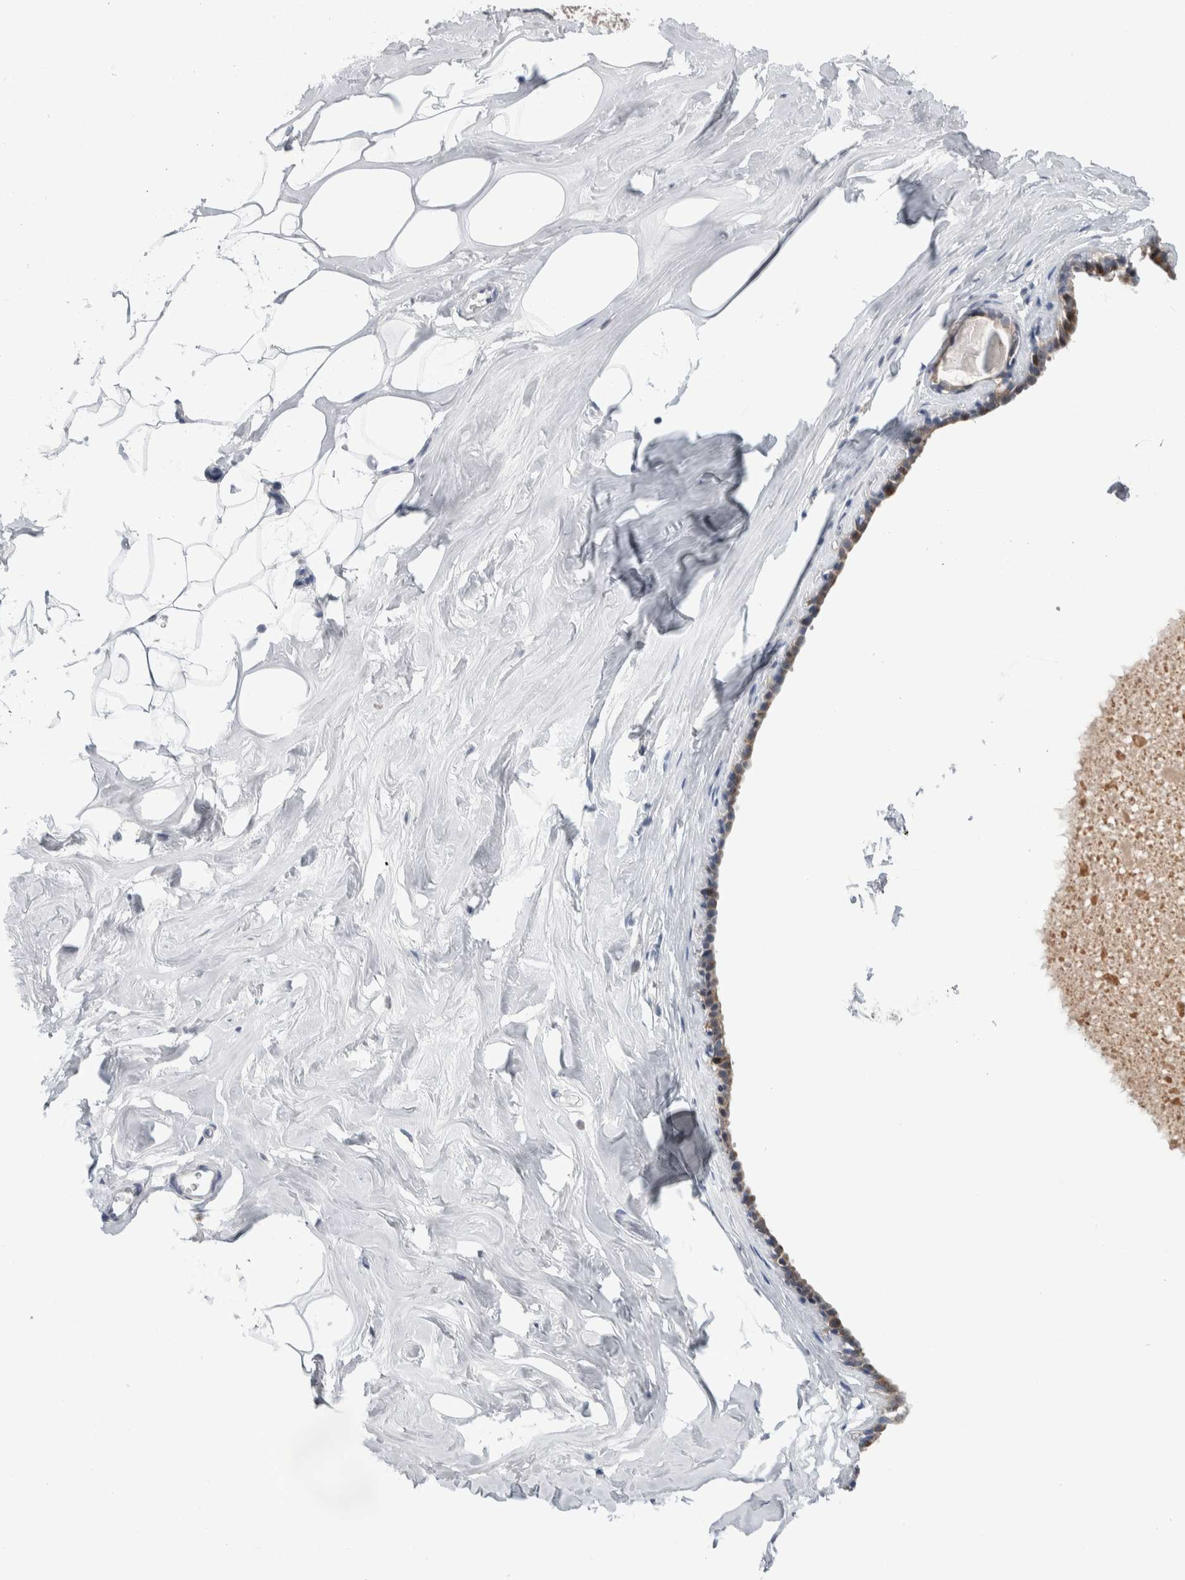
{"staining": {"intensity": "negative", "quantity": "none", "location": "none"}, "tissue": "adipose tissue", "cell_type": "Adipocytes", "image_type": "normal", "snomed": [{"axis": "morphology", "description": "Normal tissue, NOS"}, {"axis": "morphology", "description": "Fibrosis, NOS"}, {"axis": "topography", "description": "Breast"}, {"axis": "topography", "description": "Adipose tissue"}], "caption": "The IHC histopathology image has no significant expression in adipocytes of adipose tissue.", "gene": "PRRG4", "patient": {"sex": "female", "age": 39}}